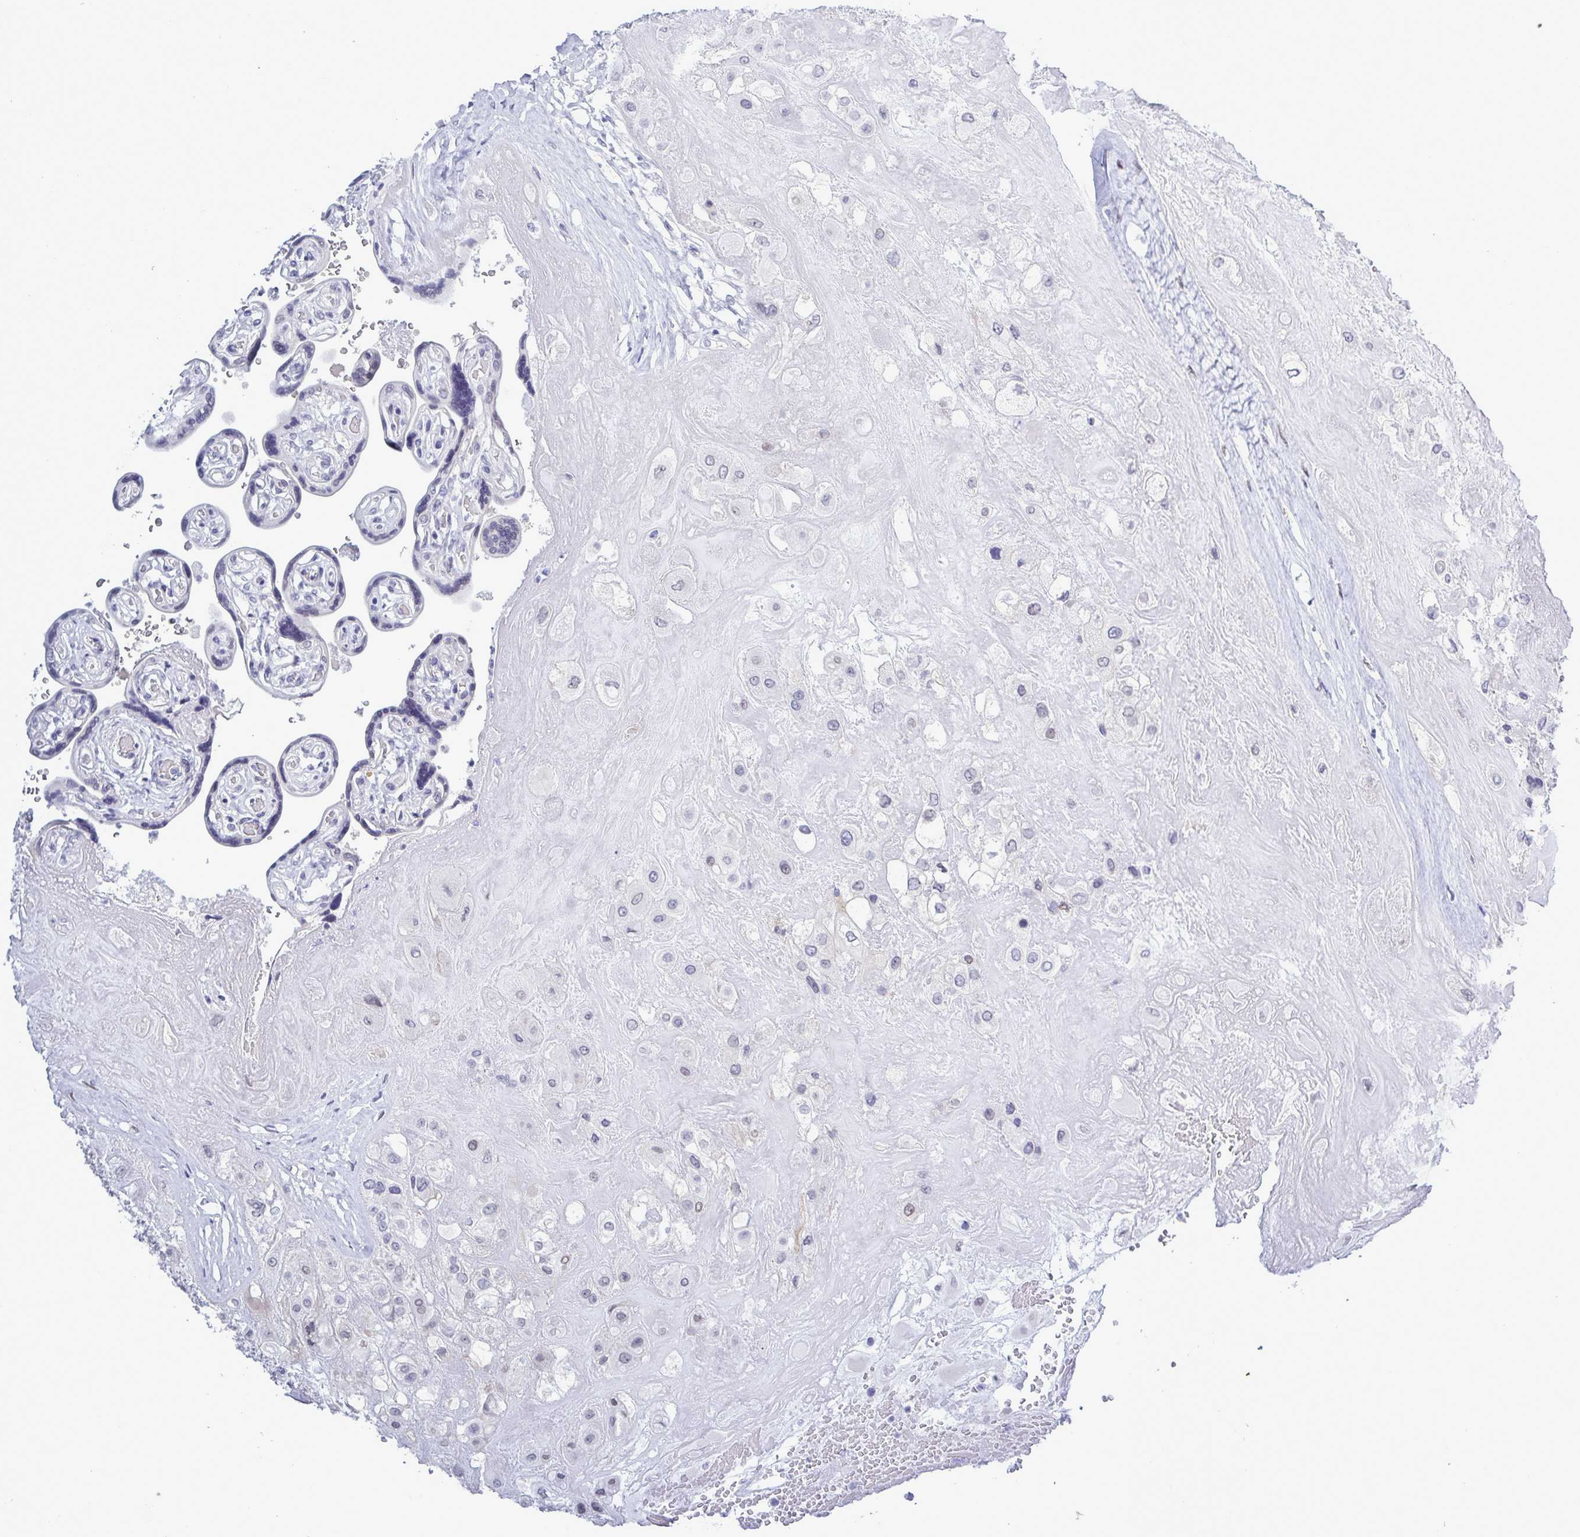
{"staining": {"intensity": "negative", "quantity": "none", "location": "none"}, "tissue": "placenta", "cell_type": "Decidual cells", "image_type": "normal", "snomed": [{"axis": "morphology", "description": "Normal tissue, NOS"}, {"axis": "topography", "description": "Placenta"}], "caption": "DAB immunohistochemical staining of unremarkable placenta shows no significant staining in decidual cells.", "gene": "MFSD4A", "patient": {"sex": "female", "age": 32}}